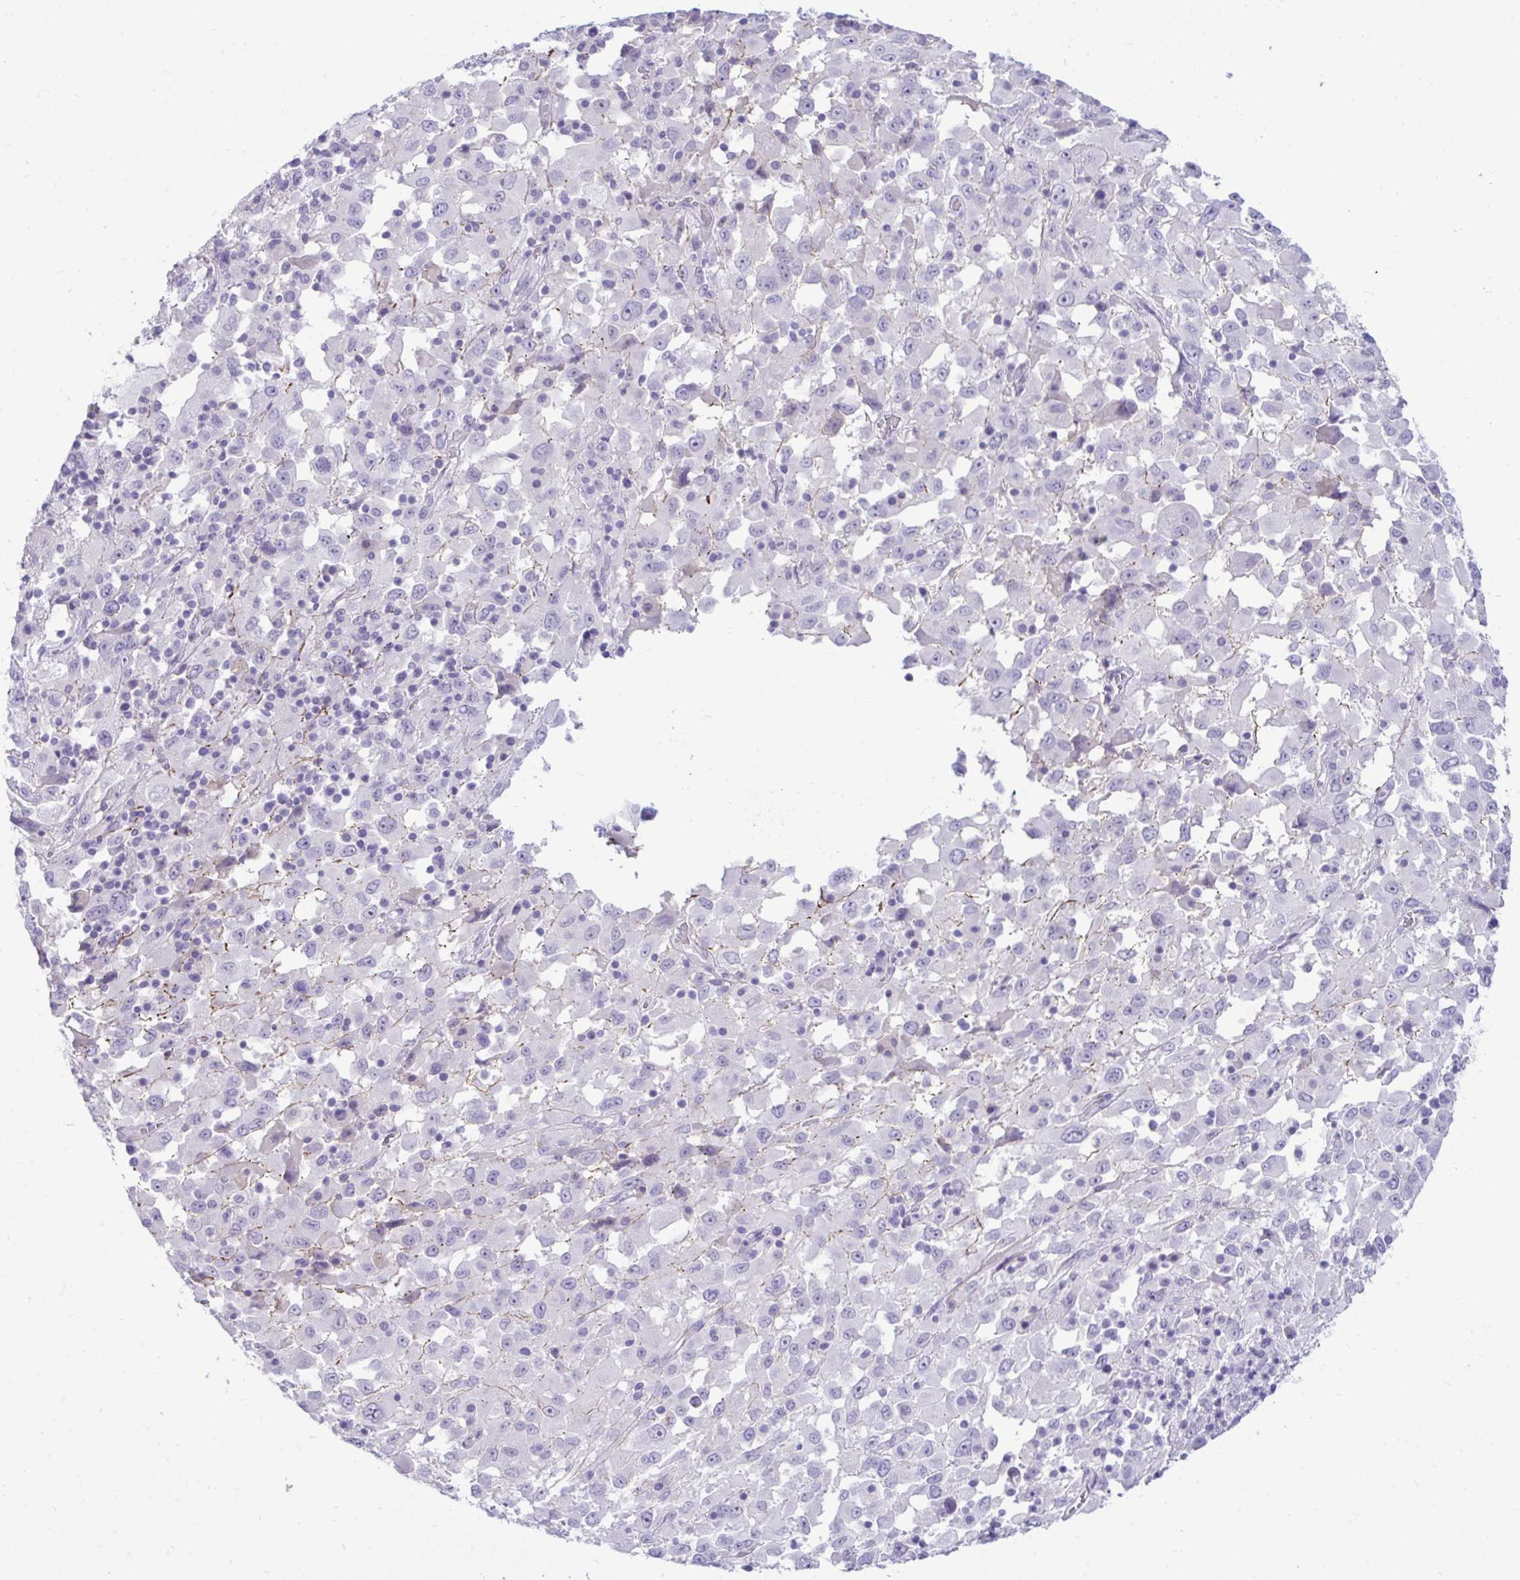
{"staining": {"intensity": "negative", "quantity": "none", "location": "none"}, "tissue": "melanoma", "cell_type": "Tumor cells", "image_type": "cancer", "snomed": [{"axis": "morphology", "description": "Malignant melanoma, Metastatic site"}, {"axis": "topography", "description": "Soft tissue"}], "caption": "Protein analysis of melanoma reveals no significant positivity in tumor cells.", "gene": "PIGZ", "patient": {"sex": "male", "age": 50}}